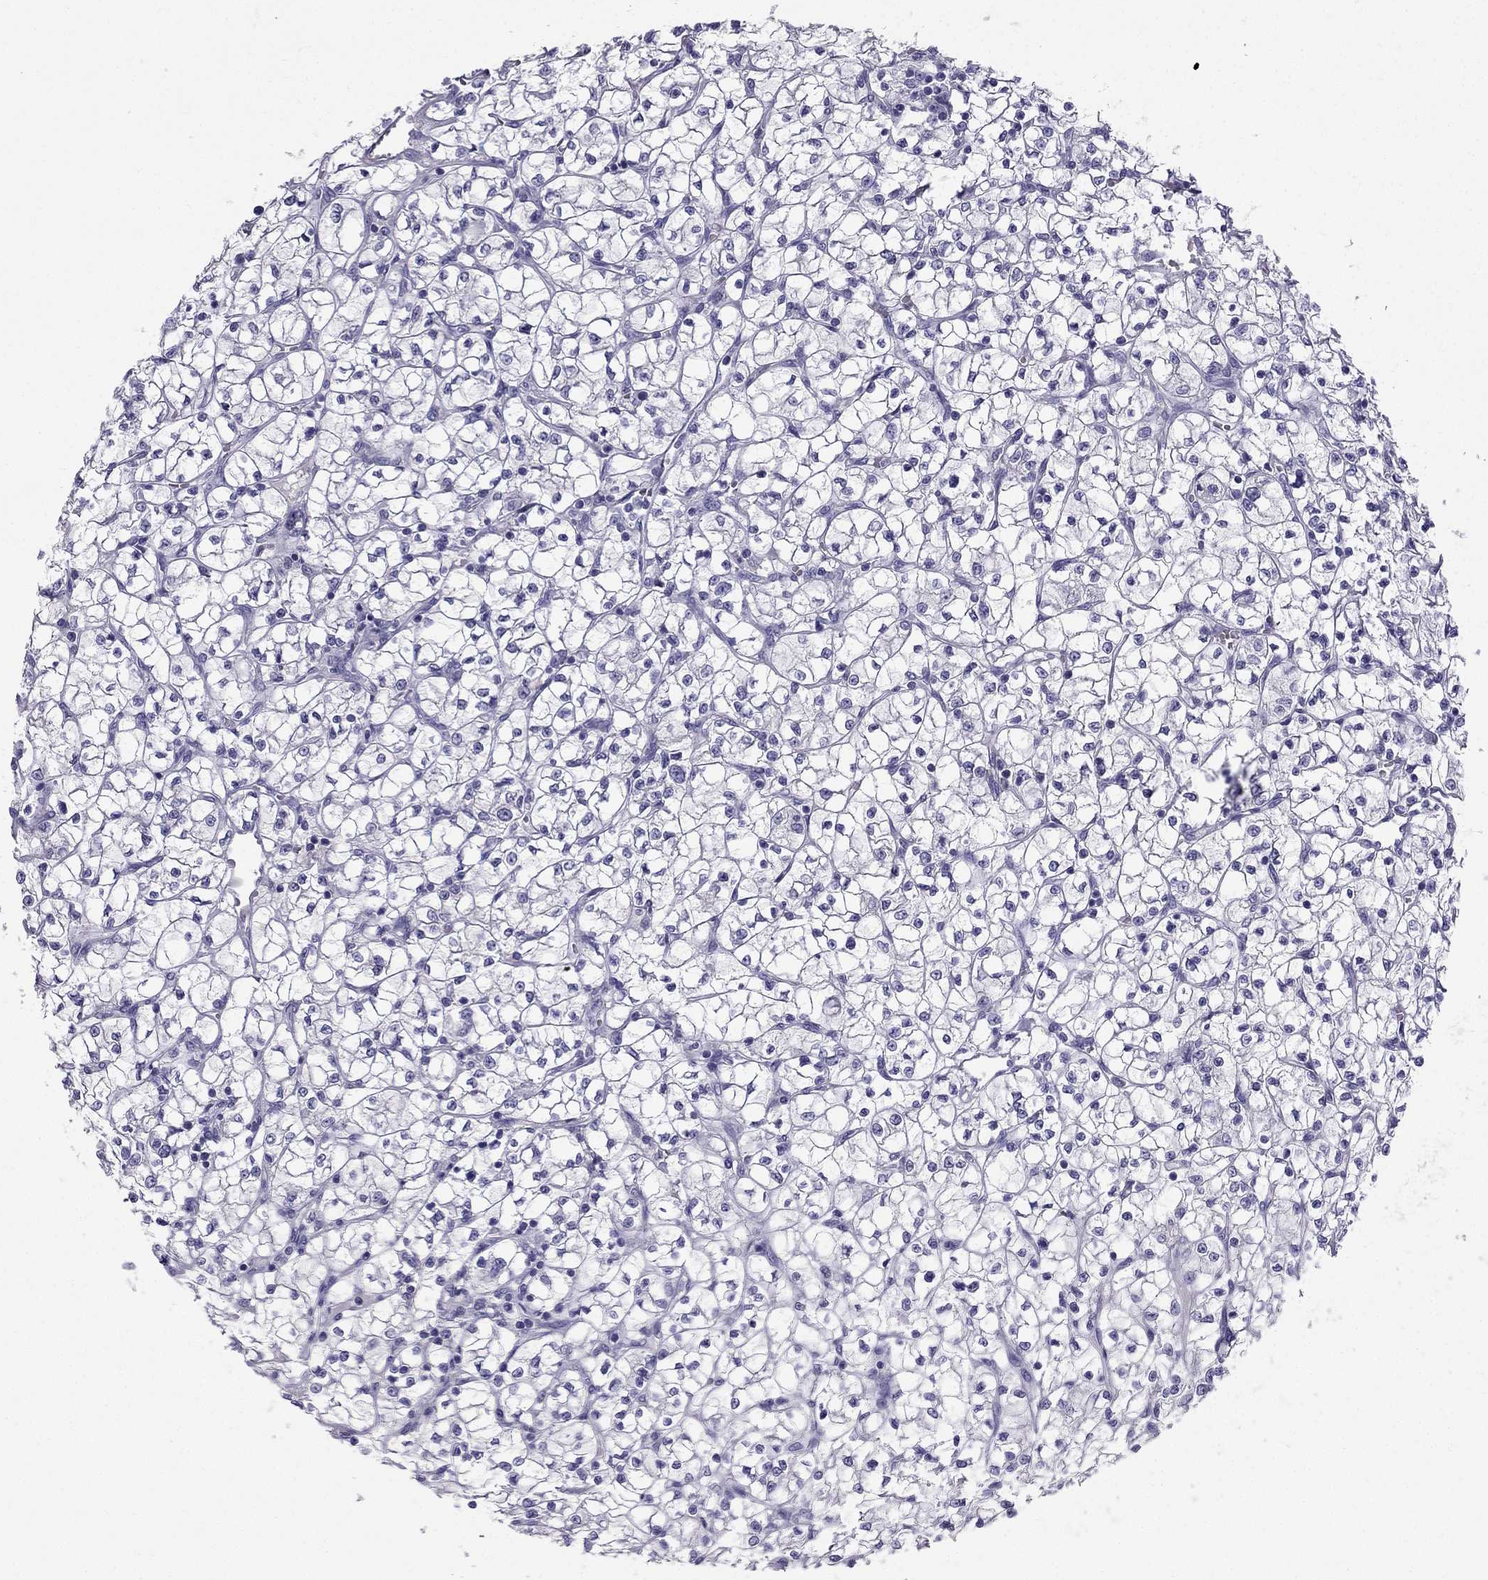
{"staining": {"intensity": "negative", "quantity": "none", "location": "none"}, "tissue": "renal cancer", "cell_type": "Tumor cells", "image_type": "cancer", "snomed": [{"axis": "morphology", "description": "Adenocarcinoma, NOS"}, {"axis": "topography", "description": "Kidney"}], "caption": "The micrograph shows no staining of tumor cells in renal cancer (adenocarcinoma). (Stains: DAB immunohistochemistry (IHC) with hematoxylin counter stain, Microscopy: brightfield microscopy at high magnification).", "gene": "NPTX1", "patient": {"sex": "female", "age": 64}}